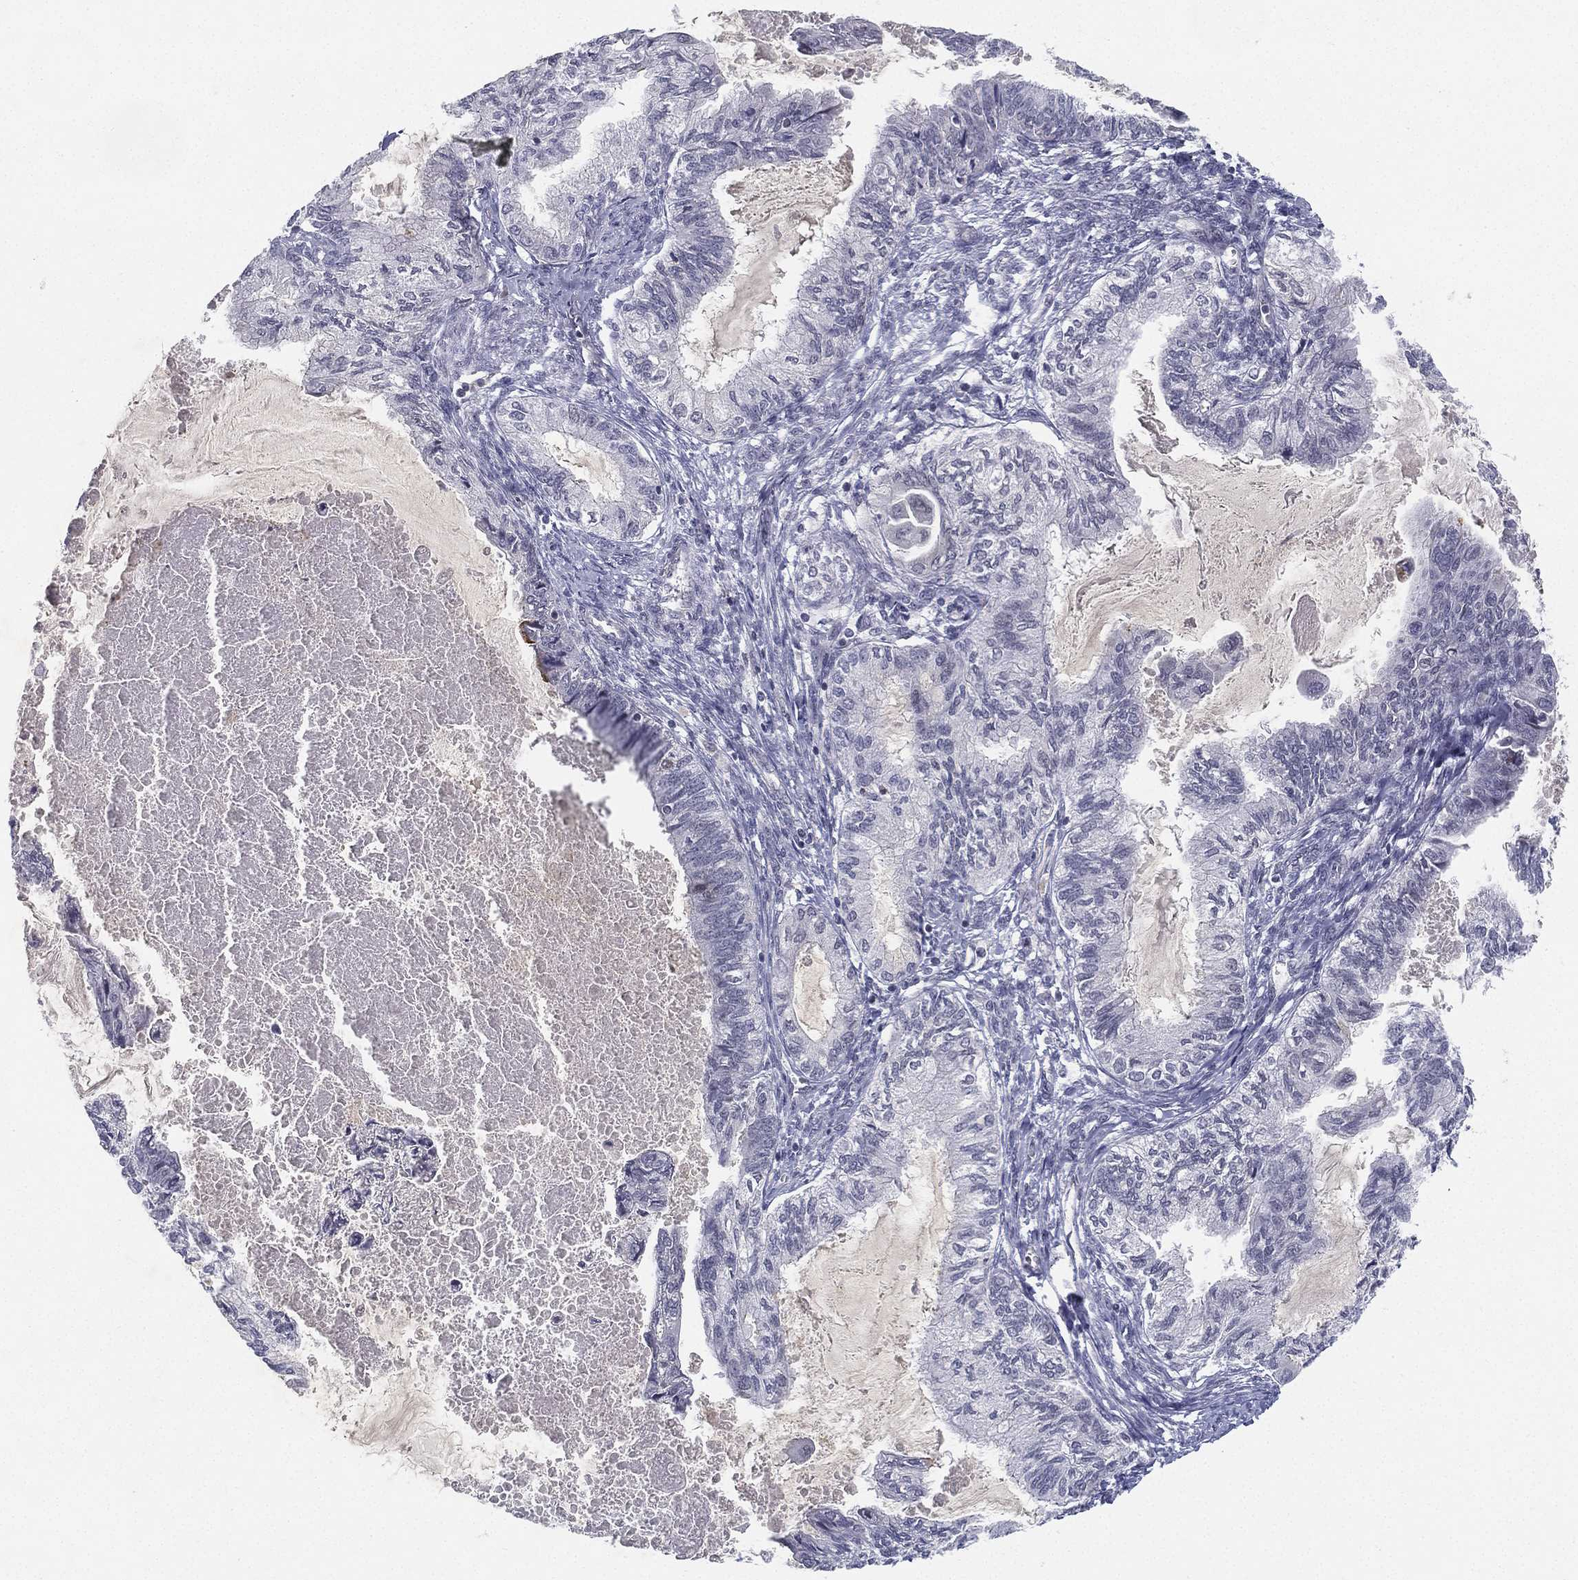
{"staining": {"intensity": "negative", "quantity": "none", "location": "none"}, "tissue": "endometrial cancer", "cell_type": "Tumor cells", "image_type": "cancer", "snomed": [{"axis": "morphology", "description": "Adenocarcinoma, NOS"}, {"axis": "topography", "description": "Endometrium"}], "caption": "DAB immunohistochemical staining of adenocarcinoma (endometrial) shows no significant staining in tumor cells.", "gene": "MS4A8", "patient": {"sex": "female", "age": 86}}